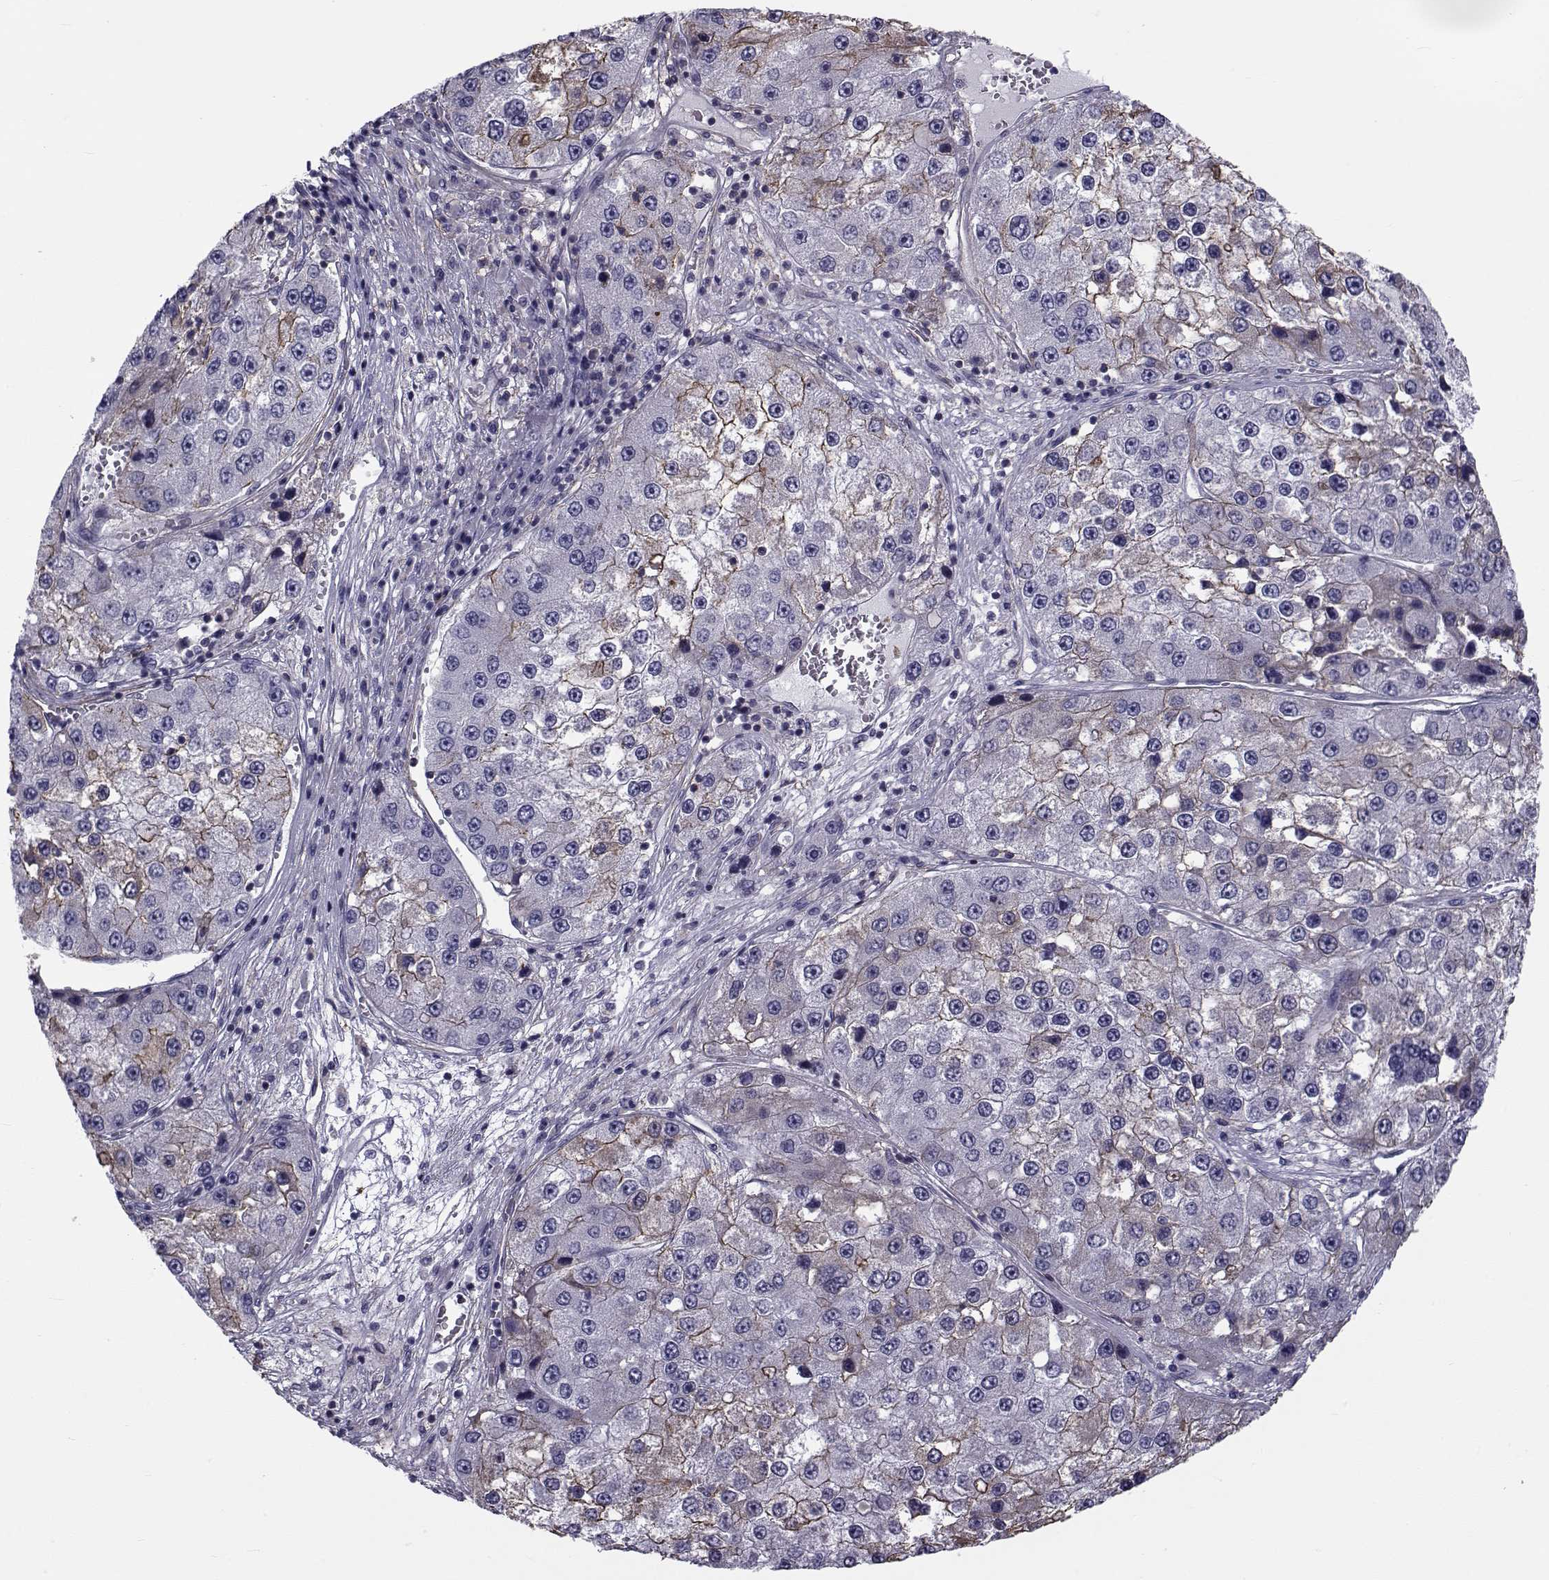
{"staining": {"intensity": "moderate", "quantity": "<25%", "location": "cytoplasmic/membranous"}, "tissue": "liver cancer", "cell_type": "Tumor cells", "image_type": "cancer", "snomed": [{"axis": "morphology", "description": "Carcinoma, Hepatocellular, NOS"}, {"axis": "topography", "description": "Liver"}], "caption": "This photomicrograph displays hepatocellular carcinoma (liver) stained with IHC to label a protein in brown. The cytoplasmic/membranous of tumor cells show moderate positivity for the protein. Nuclei are counter-stained blue.", "gene": "LRRC27", "patient": {"sex": "female", "age": 73}}